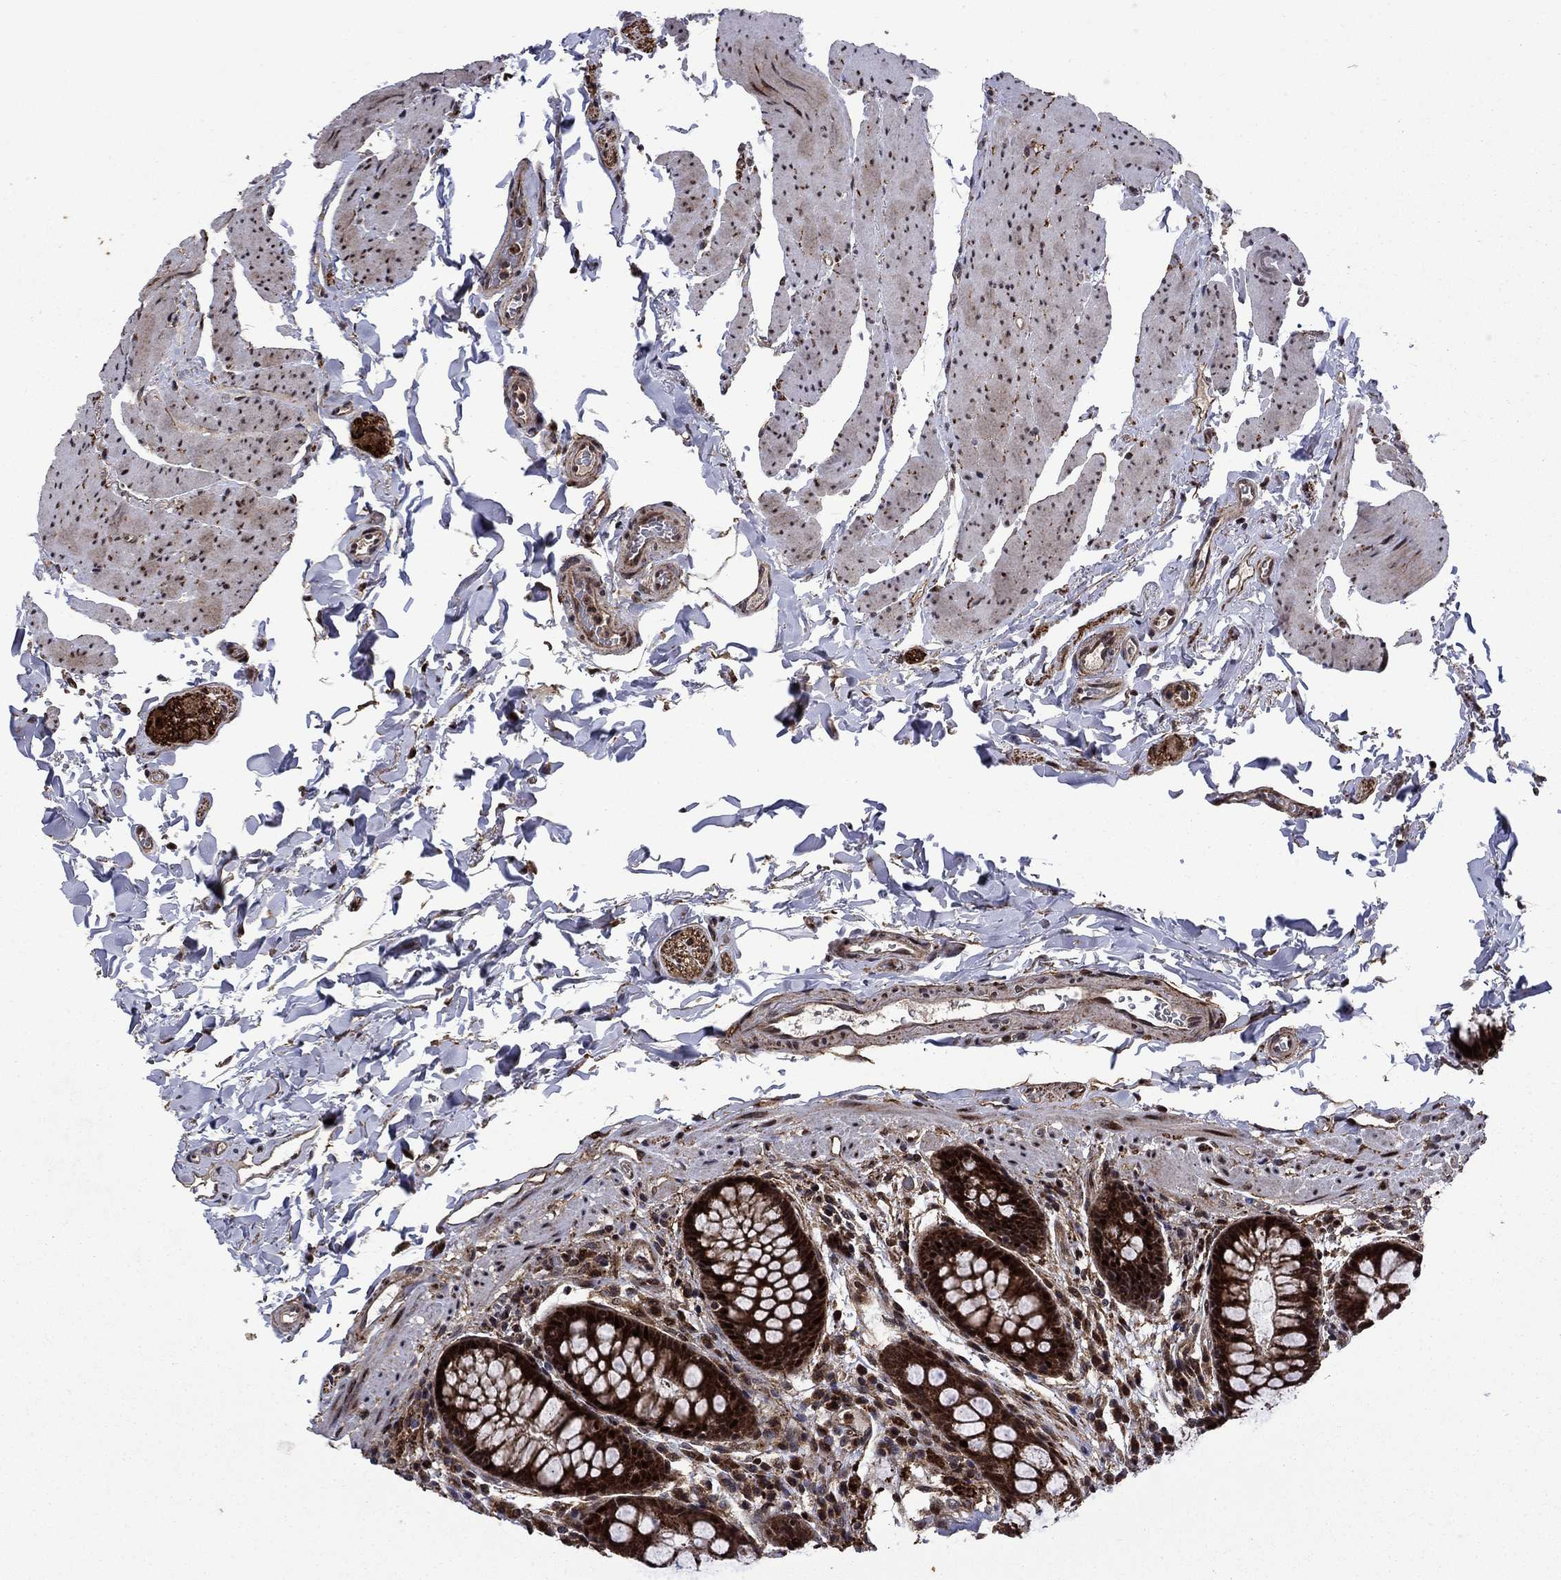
{"staining": {"intensity": "moderate", "quantity": "25%-75%", "location": "cytoplasmic/membranous"}, "tissue": "colon", "cell_type": "Endothelial cells", "image_type": "normal", "snomed": [{"axis": "morphology", "description": "Normal tissue, NOS"}, {"axis": "topography", "description": "Colon"}], "caption": "This histopathology image exhibits normal colon stained with immunohistochemistry (IHC) to label a protein in brown. The cytoplasmic/membranous of endothelial cells show moderate positivity for the protein. Nuclei are counter-stained blue.", "gene": "AGTPBP1", "patient": {"sex": "female", "age": 86}}